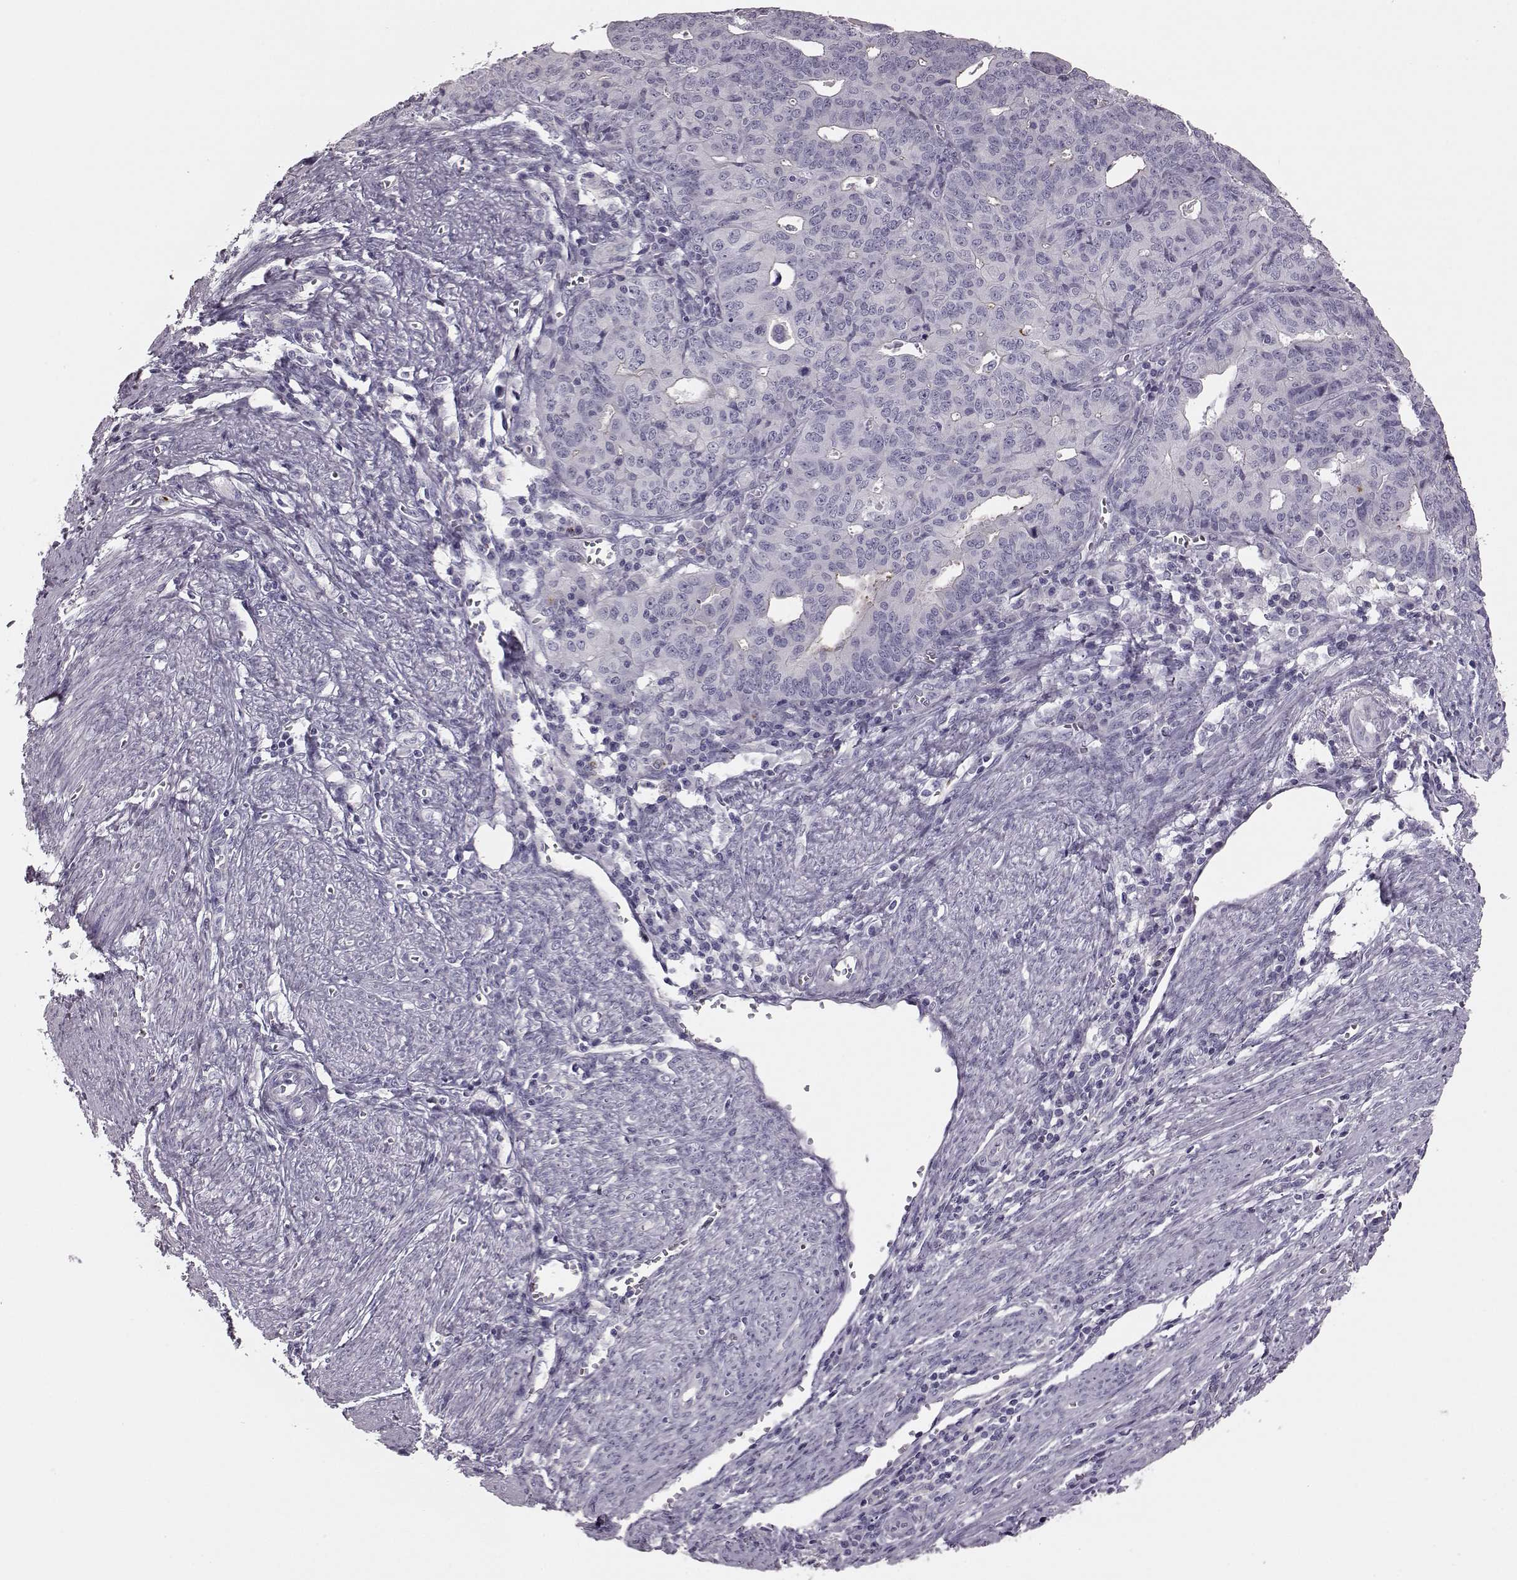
{"staining": {"intensity": "negative", "quantity": "none", "location": "none"}, "tissue": "endometrial cancer", "cell_type": "Tumor cells", "image_type": "cancer", "snomed": [{"axis": "morphology", "description": "Adenocarcinoma, NOS"}, {"axis": "topography", "description": "Endometrium"}], "caption": "The micrograph displays no significant positivity in tumor cells of endometrial cancer.", "gene": "SNTG1", "patient": {"sex": "female", "age": 65}}